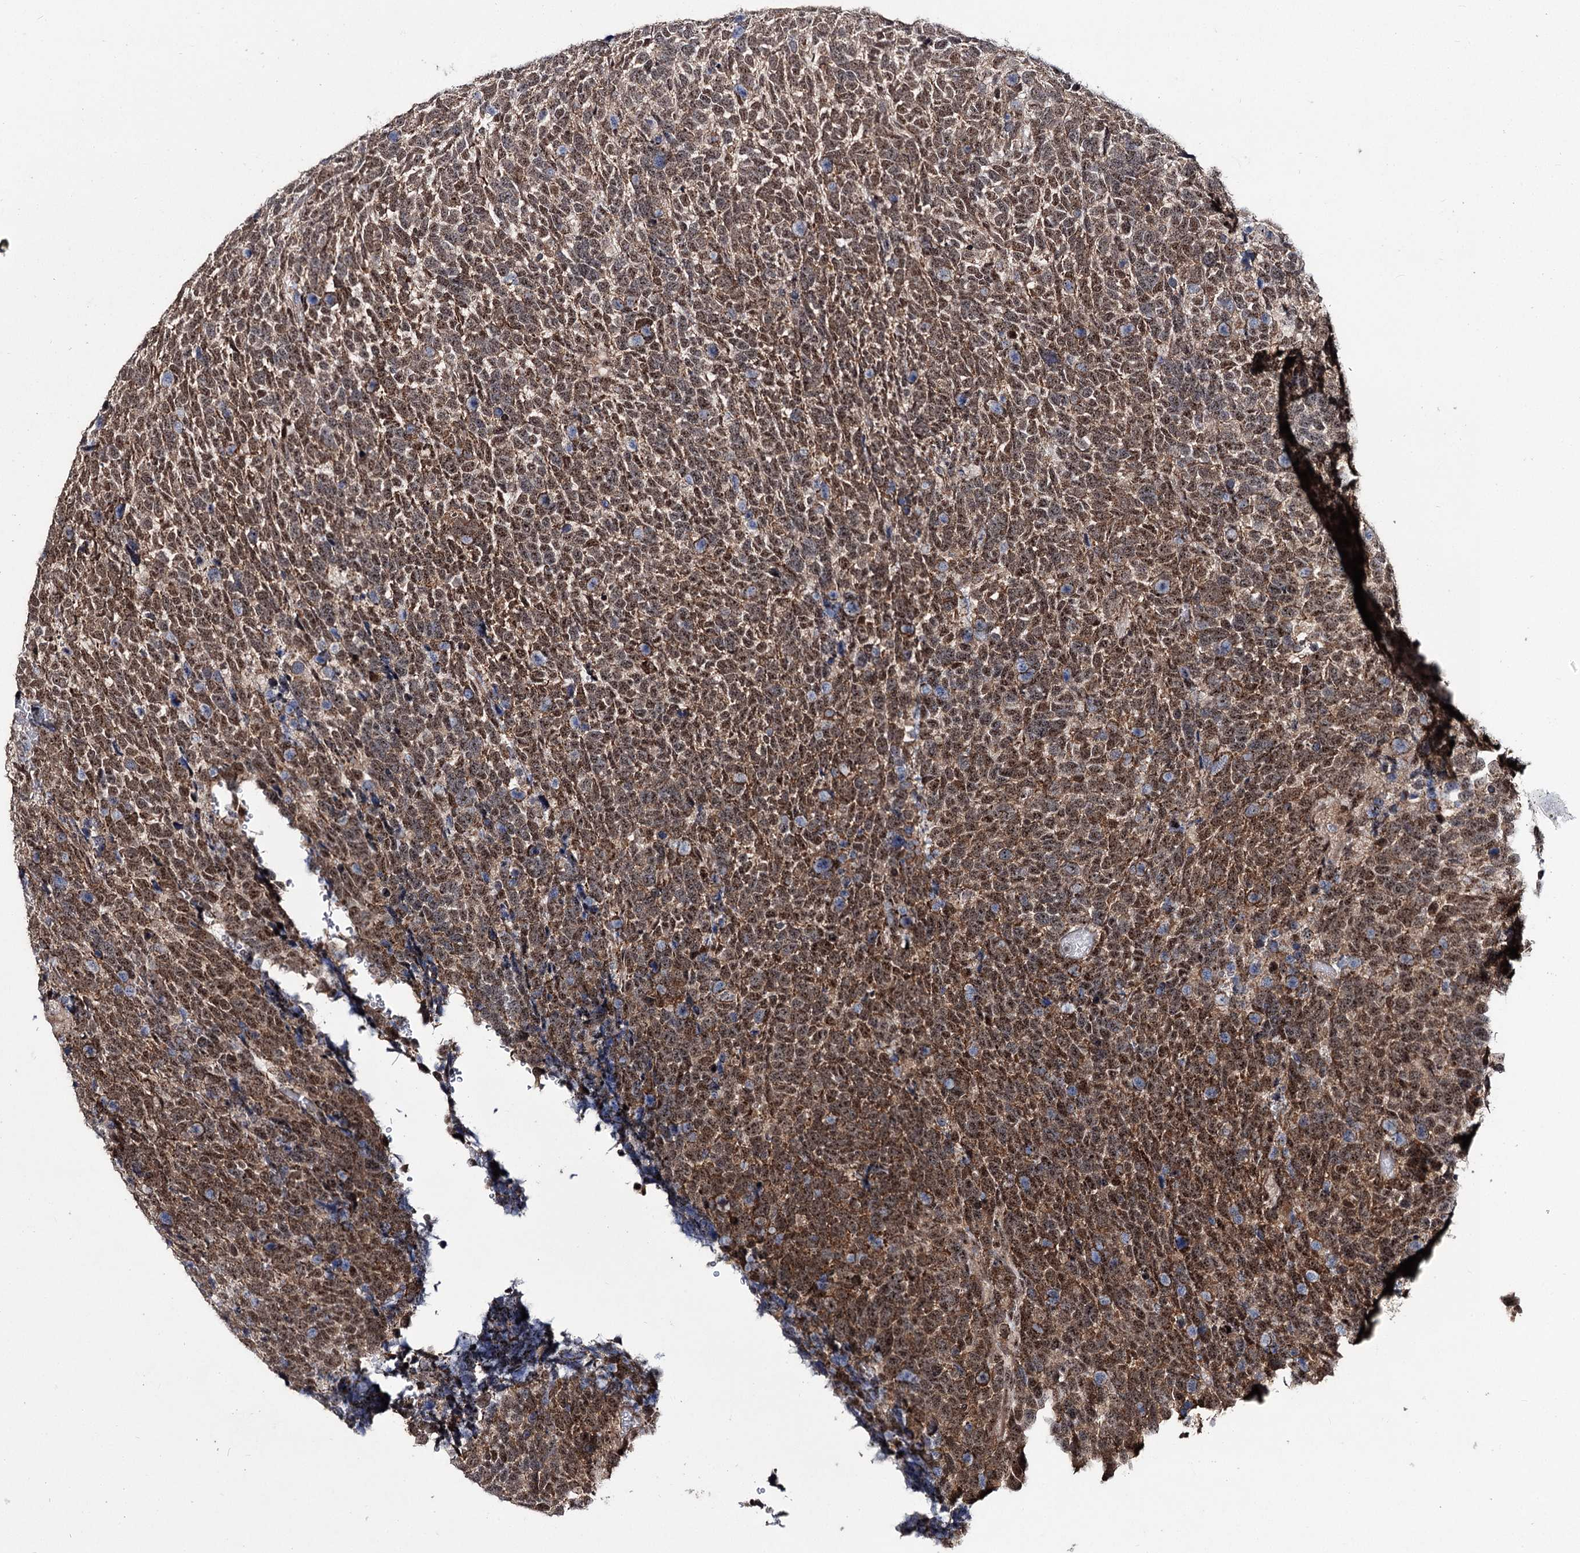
{"staining": {"intensity": "moderate", "quantity": ">75%", "location": "cytoplasmic/membranous,nuclear"}, "tissue": "urothelial cancer", "cell_type": "Tumor cells", "image_type": "cancer", "snomed": [{"axis": "morphology", "description": "Urothelial carcinoma, High grade"}, {"axis": "topography", "description": "Urinary bladder"}], "caption": "IHC staining of urothelial cancer, which shows medium levels of moderate cytoplasmic/membranous and nuclear staining in about >75% of tumor cells indicating moderate cytoplasmic/membranous and nuclear protein staining. The staining was performed using DAB (brown) for protein detection and nuclei were counterstained in hematoxylin (blue).", "gene": "MKNK2", "patient": {"sex": "female", "age": 82}}